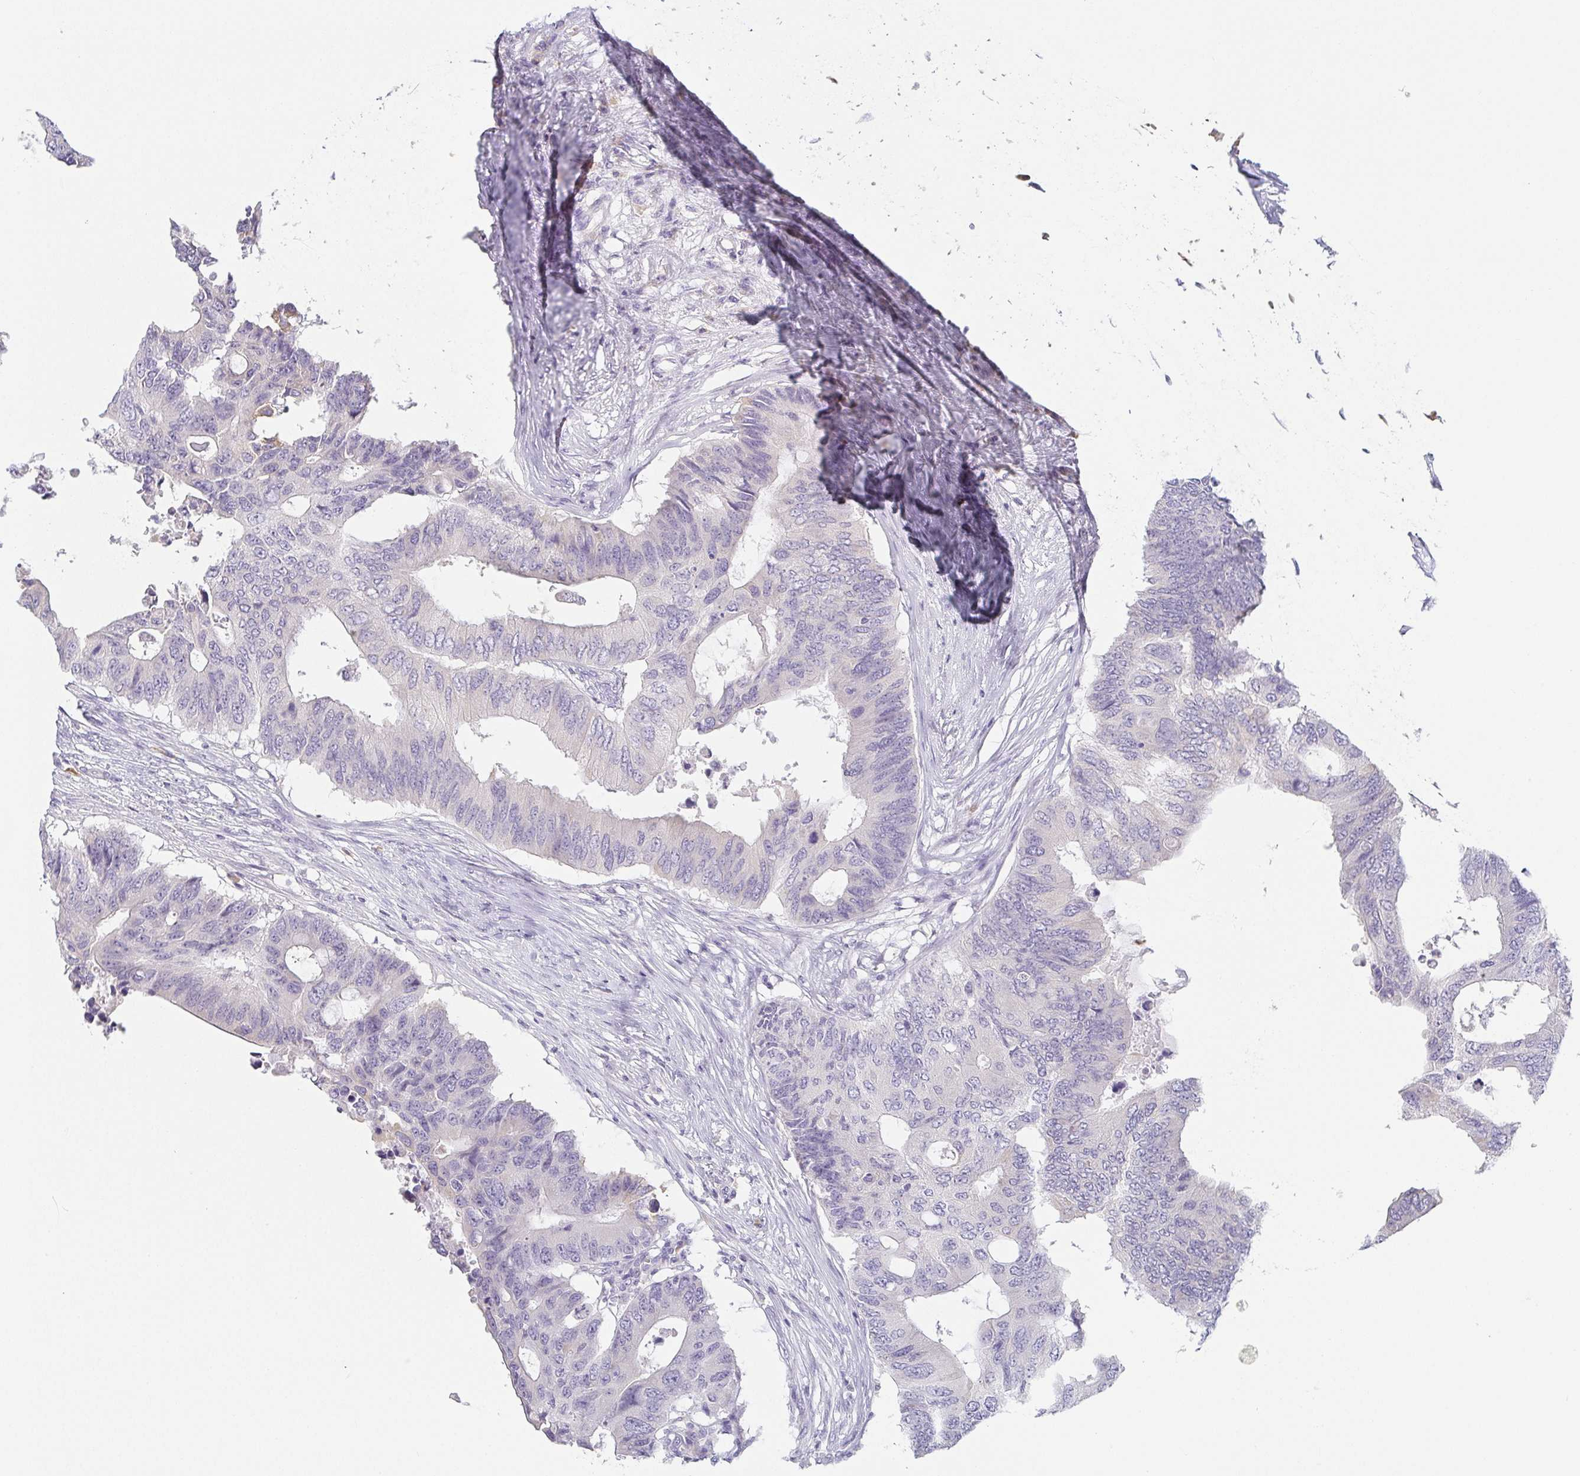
{"staining": {"intensity": "negative", "quantity": "none", "location": "none"}, "tissue": "colorectal cancer", "cell_type": "Tumor cells", "image_type": "cancer", "snomed": [{"axis": "morphology", "description": "Adenocarcinoma, NOS"}, {"axis": "topography", "description": "Colon"}], "caption": "Tumor cells are negative for protein expression in human adenocarcinoma (colorectal).", "gene": "PRR27", "patient": {"sex": "male", "age": 71}}